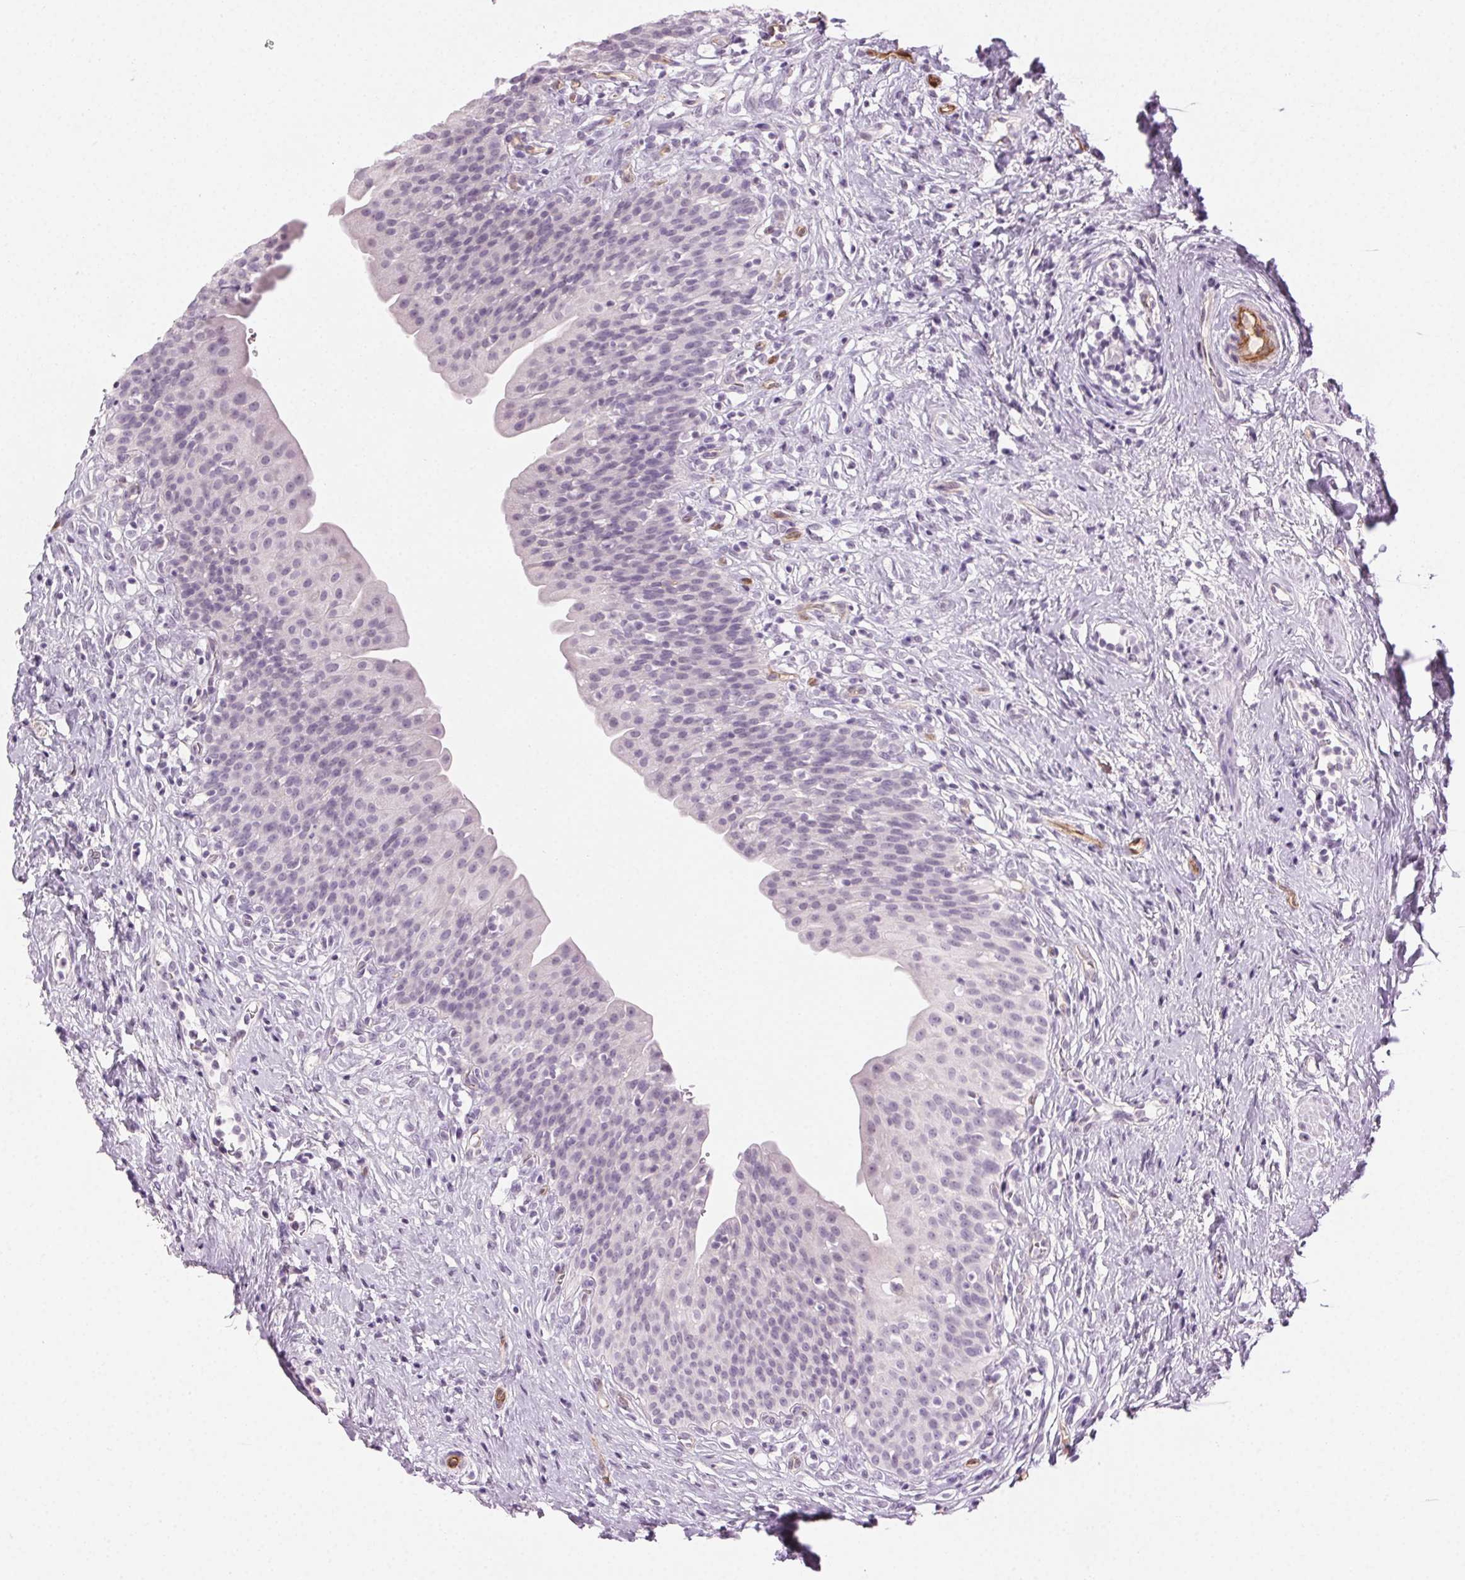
{"staining": {"intensity": "negative", "quantity": "none", "location": "none"}, "tissue": "urinary bladder", "cell_type": "Urothelial cells", "image_type": "normal", "snomed": [{"axis": "morphology", "description": "Normal tissue, NOS"}, {"axis": "topography", "description": "Urinary bladder"}], "caption": "This is an immunohistochemistry (IHC) photomicrograph of unremarkable urinary bladder. There is no positivity in urothelial cells.", "gene": "AIF1L", "patient": {"sex": "male", "age": 76}}